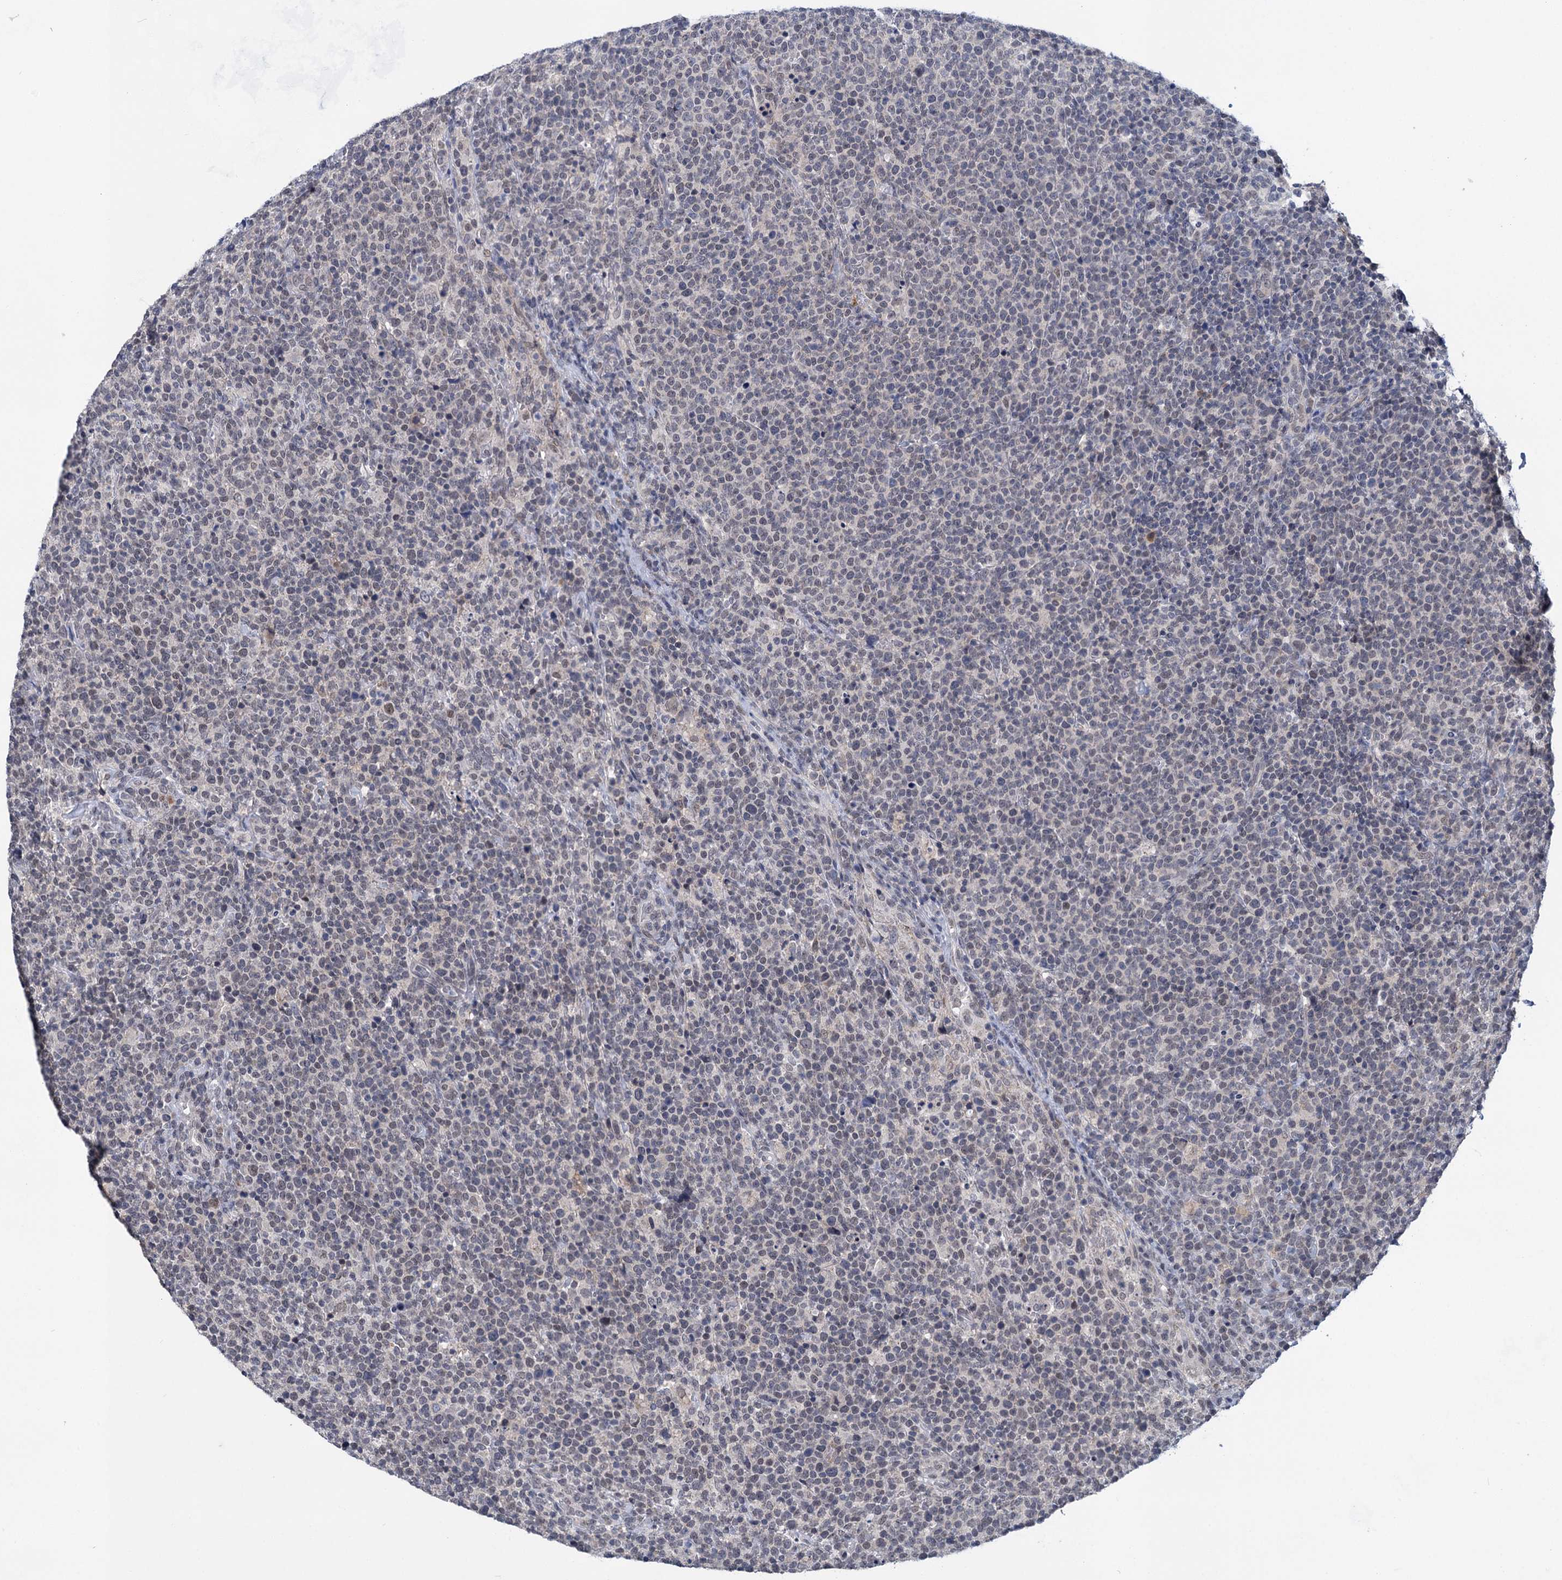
{"staining": {"intensity": "negative", "quantity": "none", "location": "none"}, "tissue": "lymphoma", "cell_type": "Tumor cells", "image_type": "cancer", "snomed": [{"axis": "morphology", "description": "Malignant lymphoma, non-Hodgkin's type, High grade"}, {"axis": "topography", "description": "Lymph node"}], "caption": "Immunohistochemistry of lymphoma exhibits no positivity in tumor cells.", "gene": "TTC17", "patient": {"sex": "male", "age": 61}}